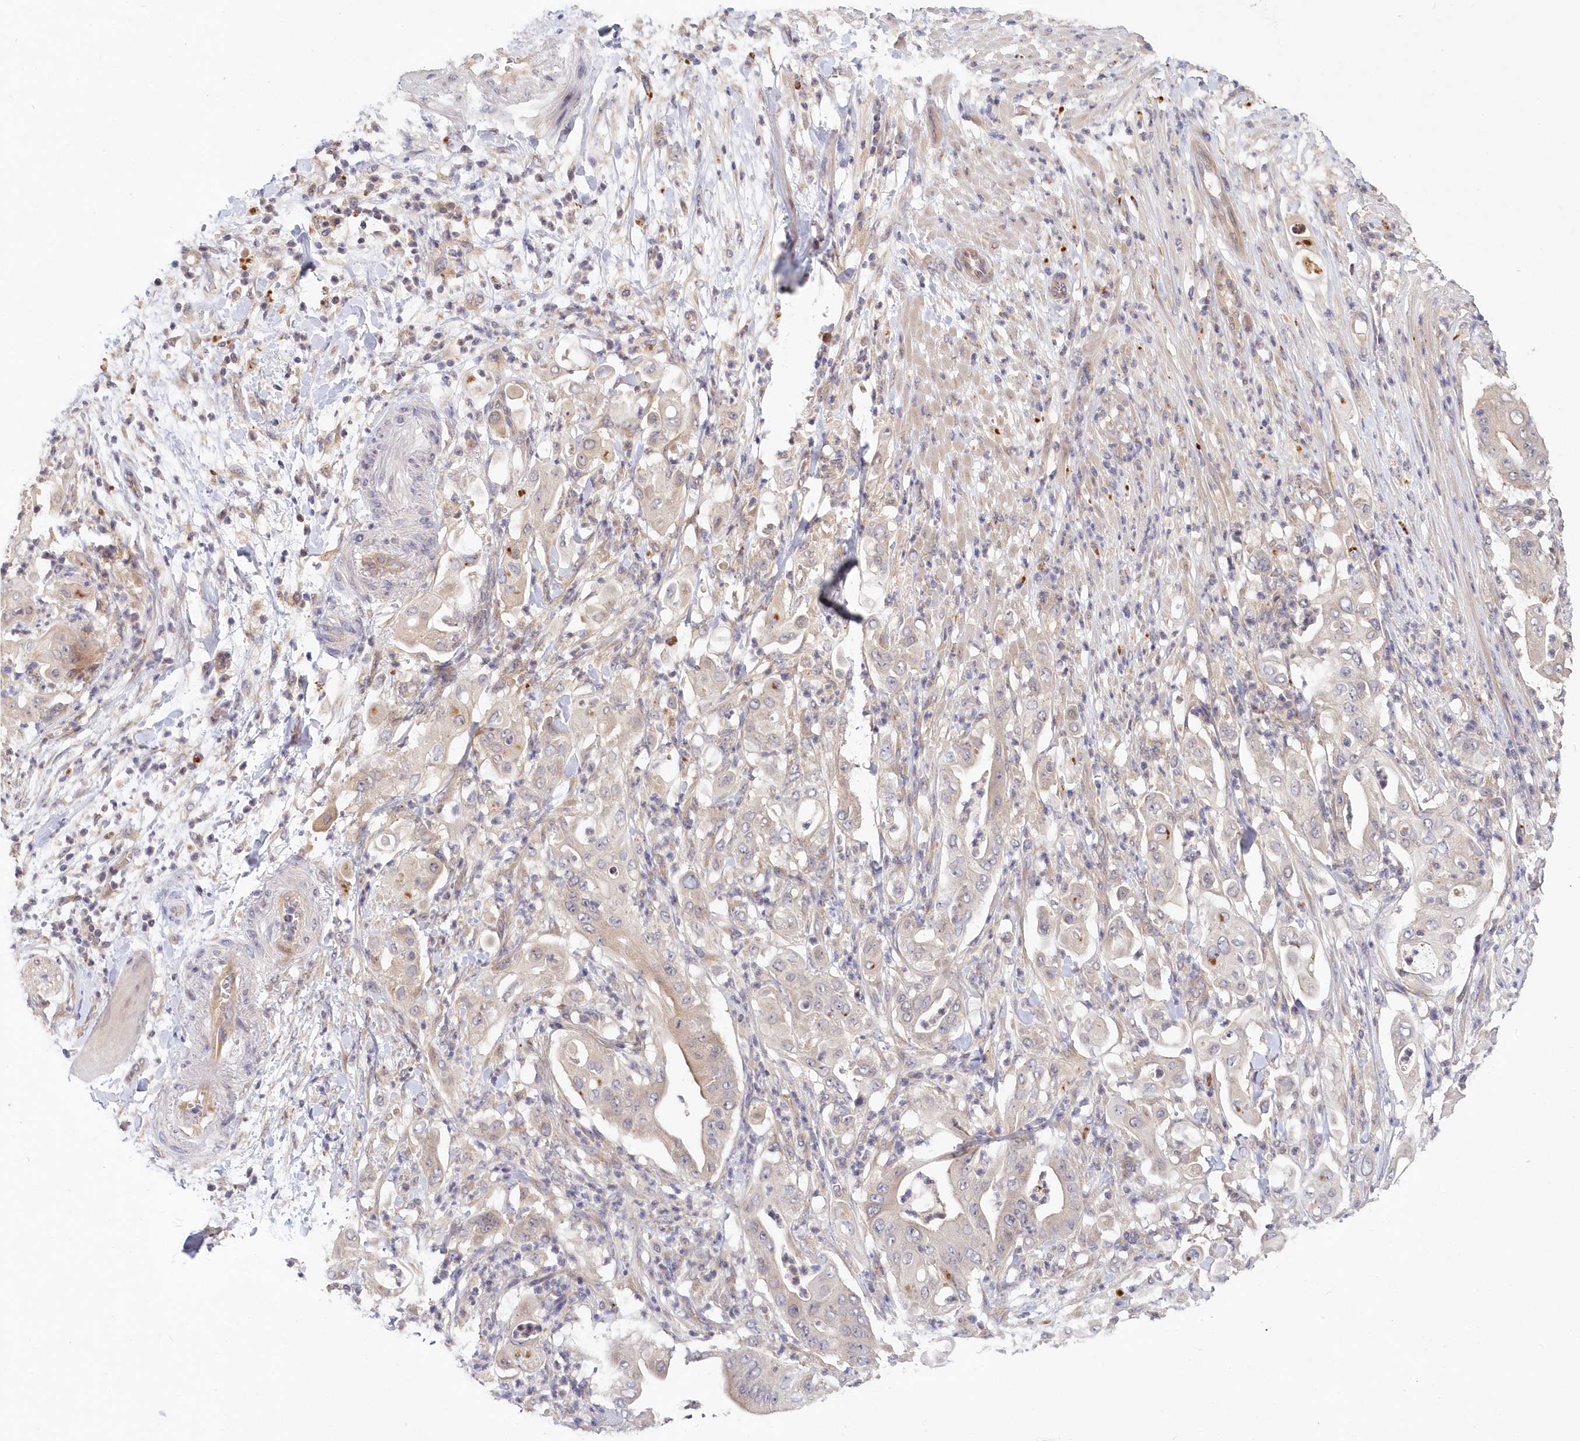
{"staining": {"intensity": "weak", "quantity": "<25%", "location": "cytoplasmic/membranous"}, "tissue": "pancreatic cancer", "cell_type": "Tumor cells", "image_type": "cancer", "snomed": [{"axis": "morphology", "description": "Adenocarcinoma, NOS"}, {"axis": "topography", "description": "Pancreas"}], "caption": "Pancreatic adenocarcinoma was stained to show a protein in brown. There is no significant expression in tumor cells.", "gene": "KATNA1", "patient": {"sex": "female", "age": 77}}